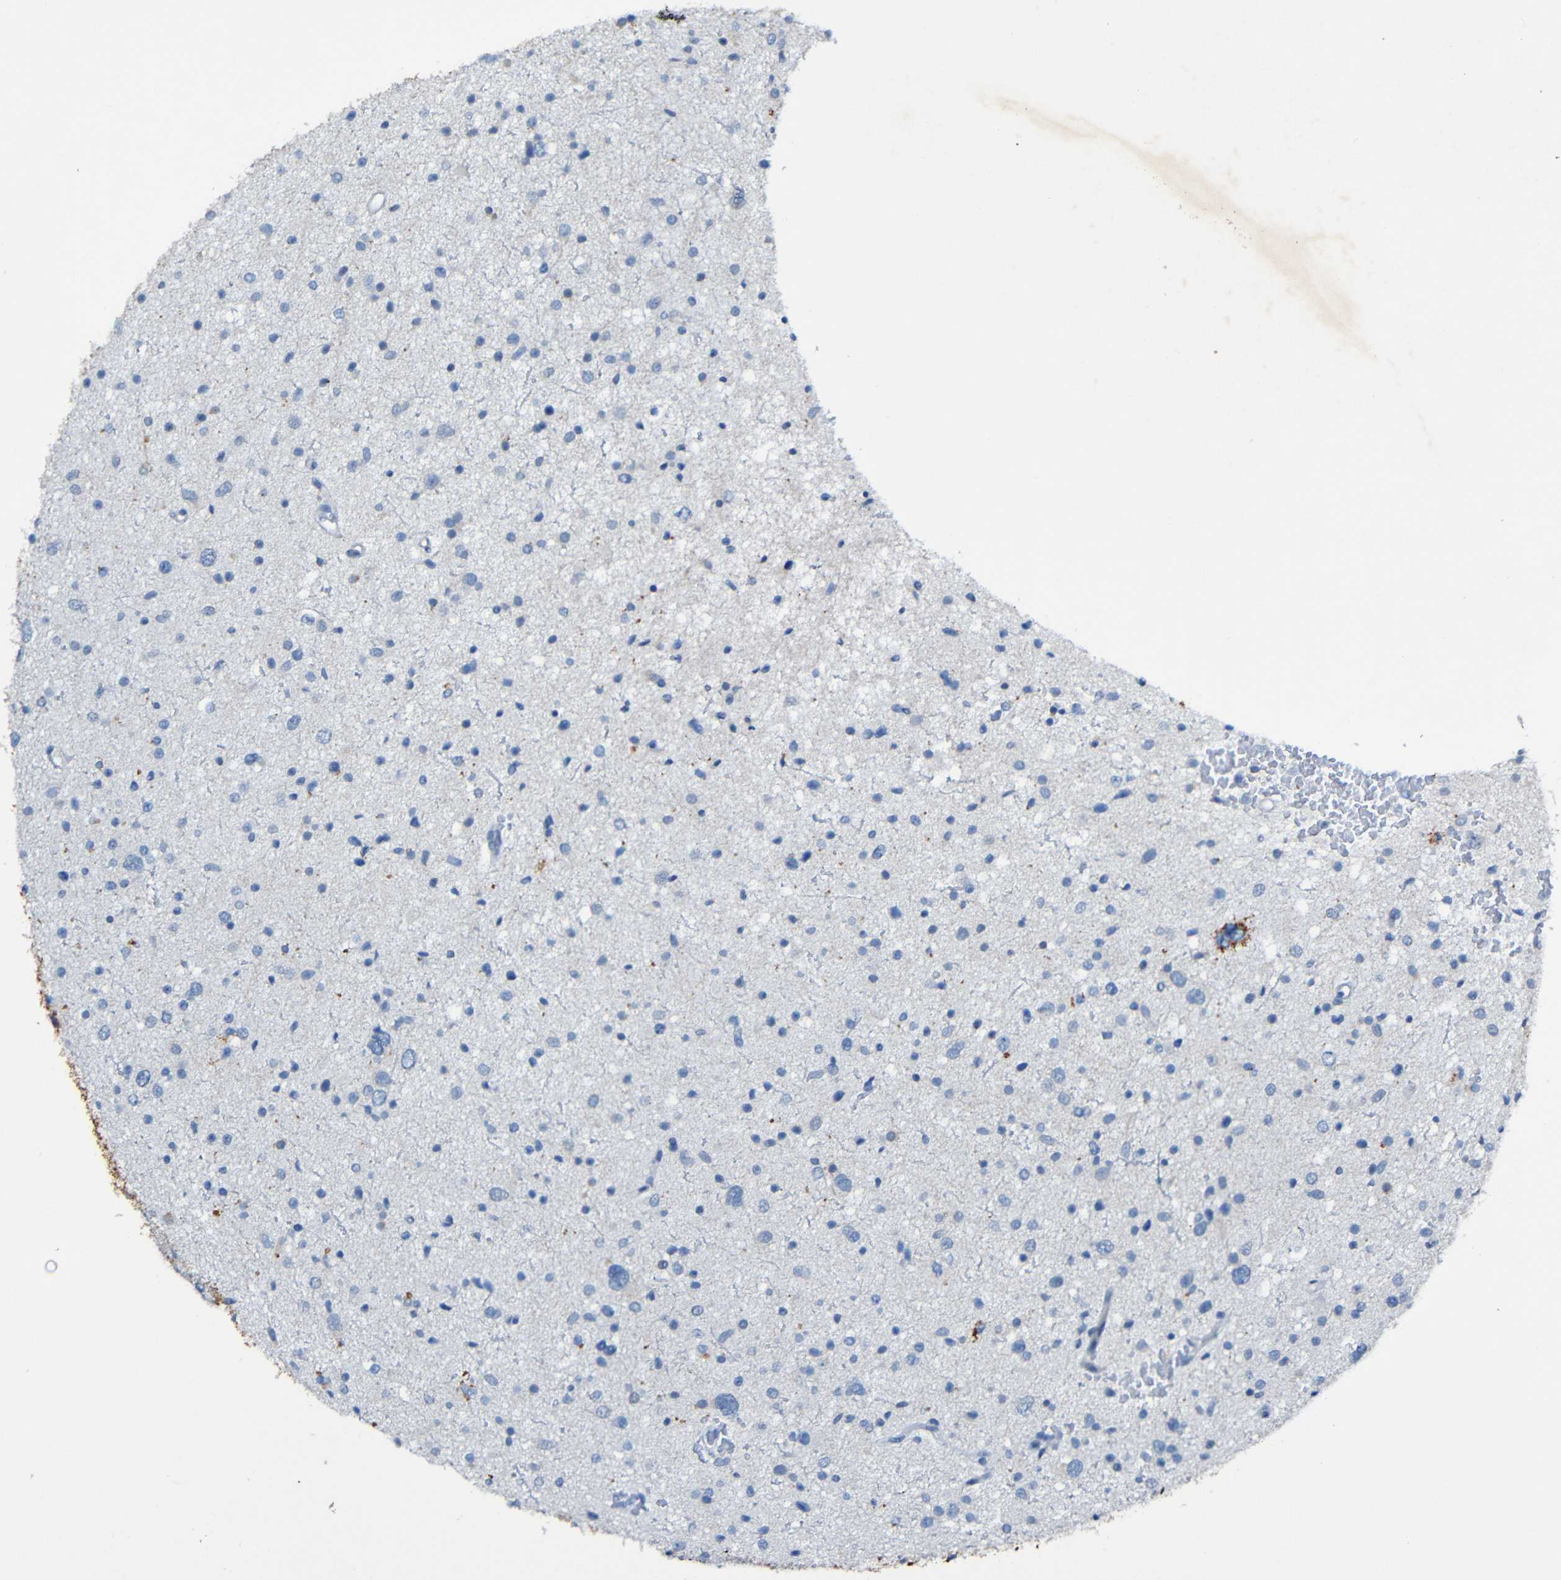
{"staining": {"intensity": "negative", "quantity": "none", "location": "none"}, "tissue": "glioma", "cell_type": "Tumor cells", "image_type": "cancer", "snomed": [{"axis": "morphology", "description": "Glioma, malignant, Low grade"}, {"axis": "topography", "description": "Brain"}], "caption": "Malignant glioma (low-grade) stained for a protein using immunohistochemistry (IHC) exhibits no expression tumor cells.", "gene": "LRRC70", "patient": {"sex": "female", "age": 37}}